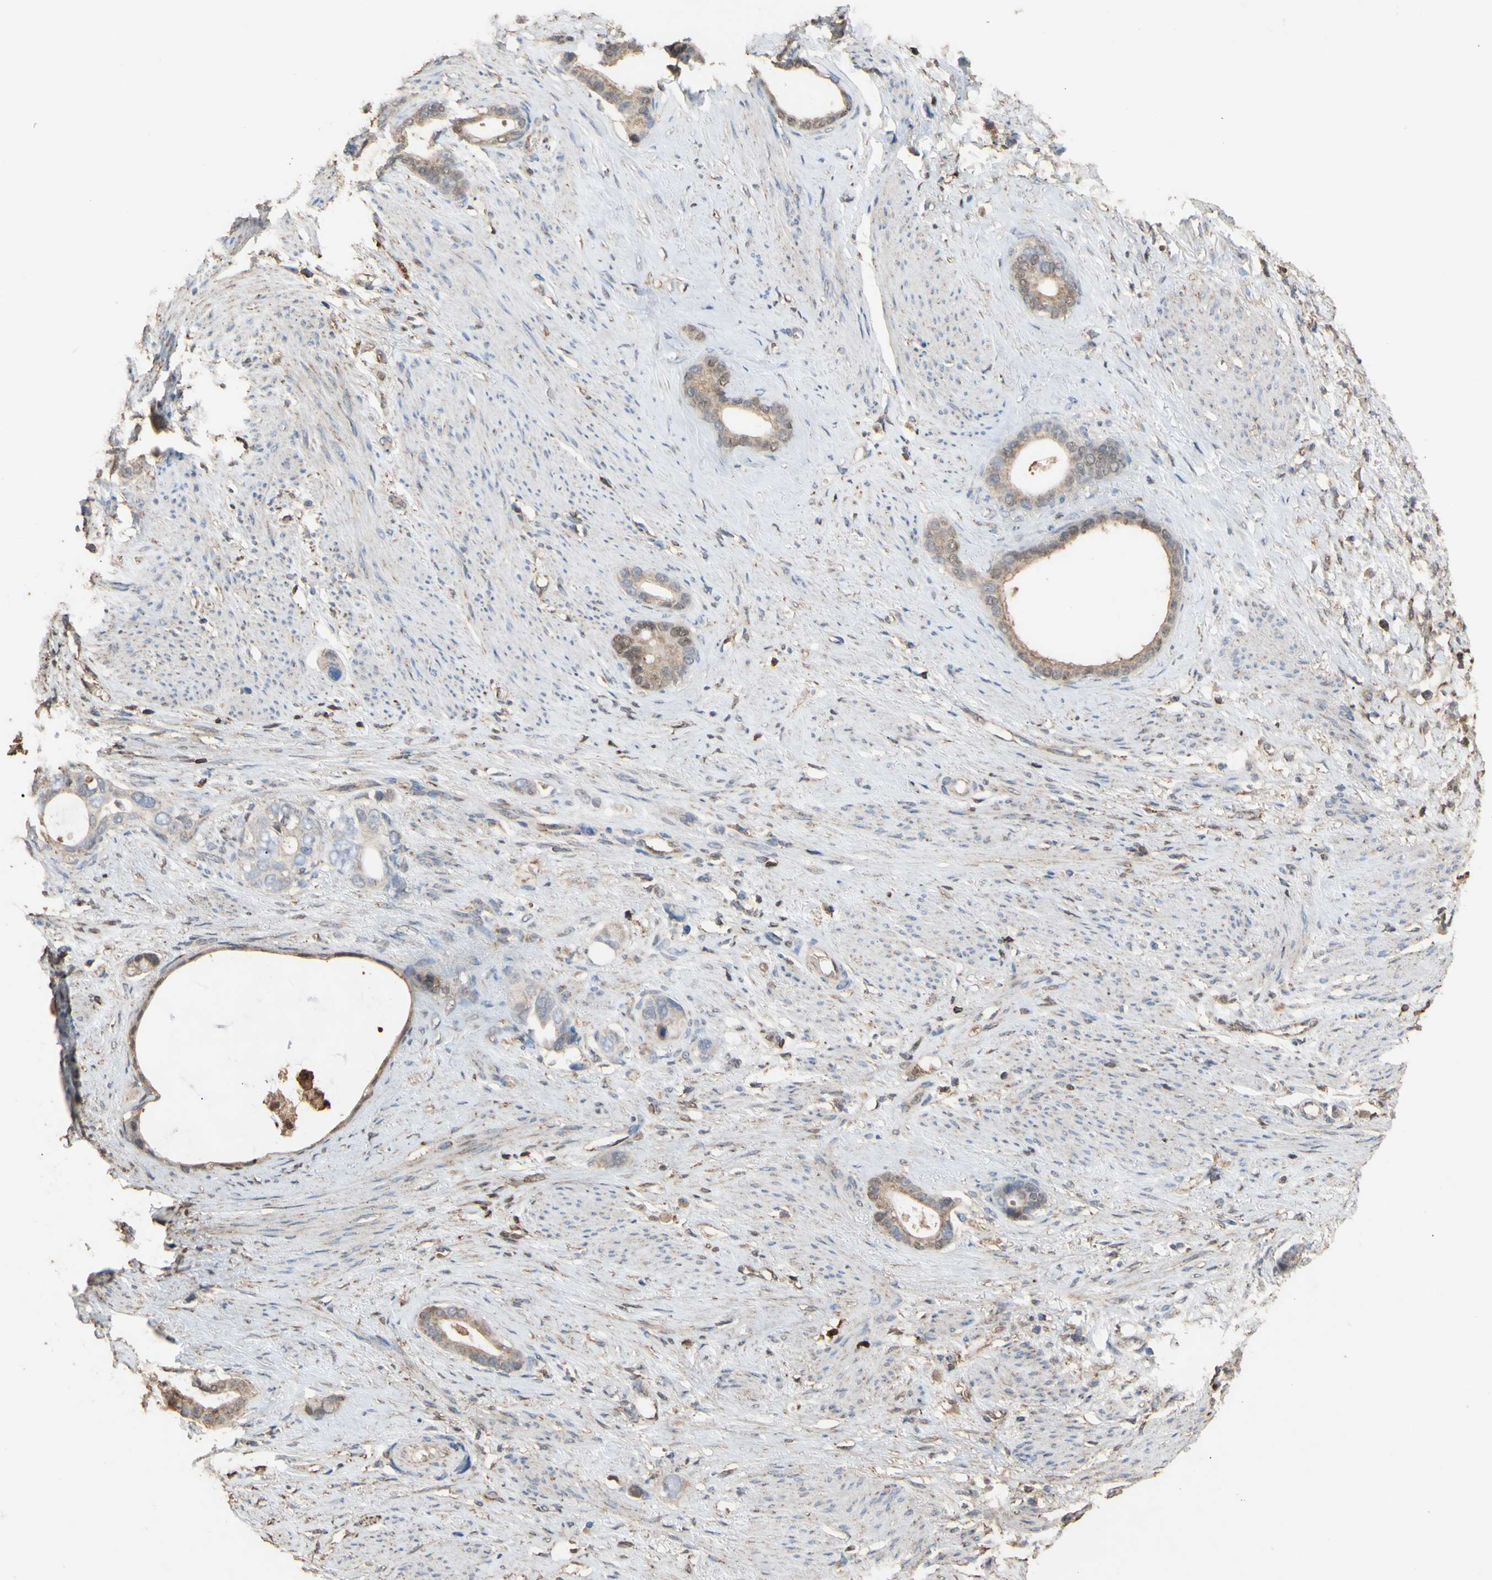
{"staining": {"intensity": "weak", "quantity": ">75%", "location": "cytoplasmic/membranous"}, "tissue": "stomach cancer", "cell_type": "Tumor cells", "image_type": "cancer", "snomed": [{"axis": "morphology", "description": "Adenocarcinoma, NOS"}, {"axis": "topography", "description": "Stomach"}], "caption": "Immunohistochemical staining of human adenocarcinoma (stomach) exhibits weak cytoplasmic/membranous protein expression in about >75% of tumor cells.", "gene": "ALDH9A1", "patient": {"sex": "female", "age": 75}}